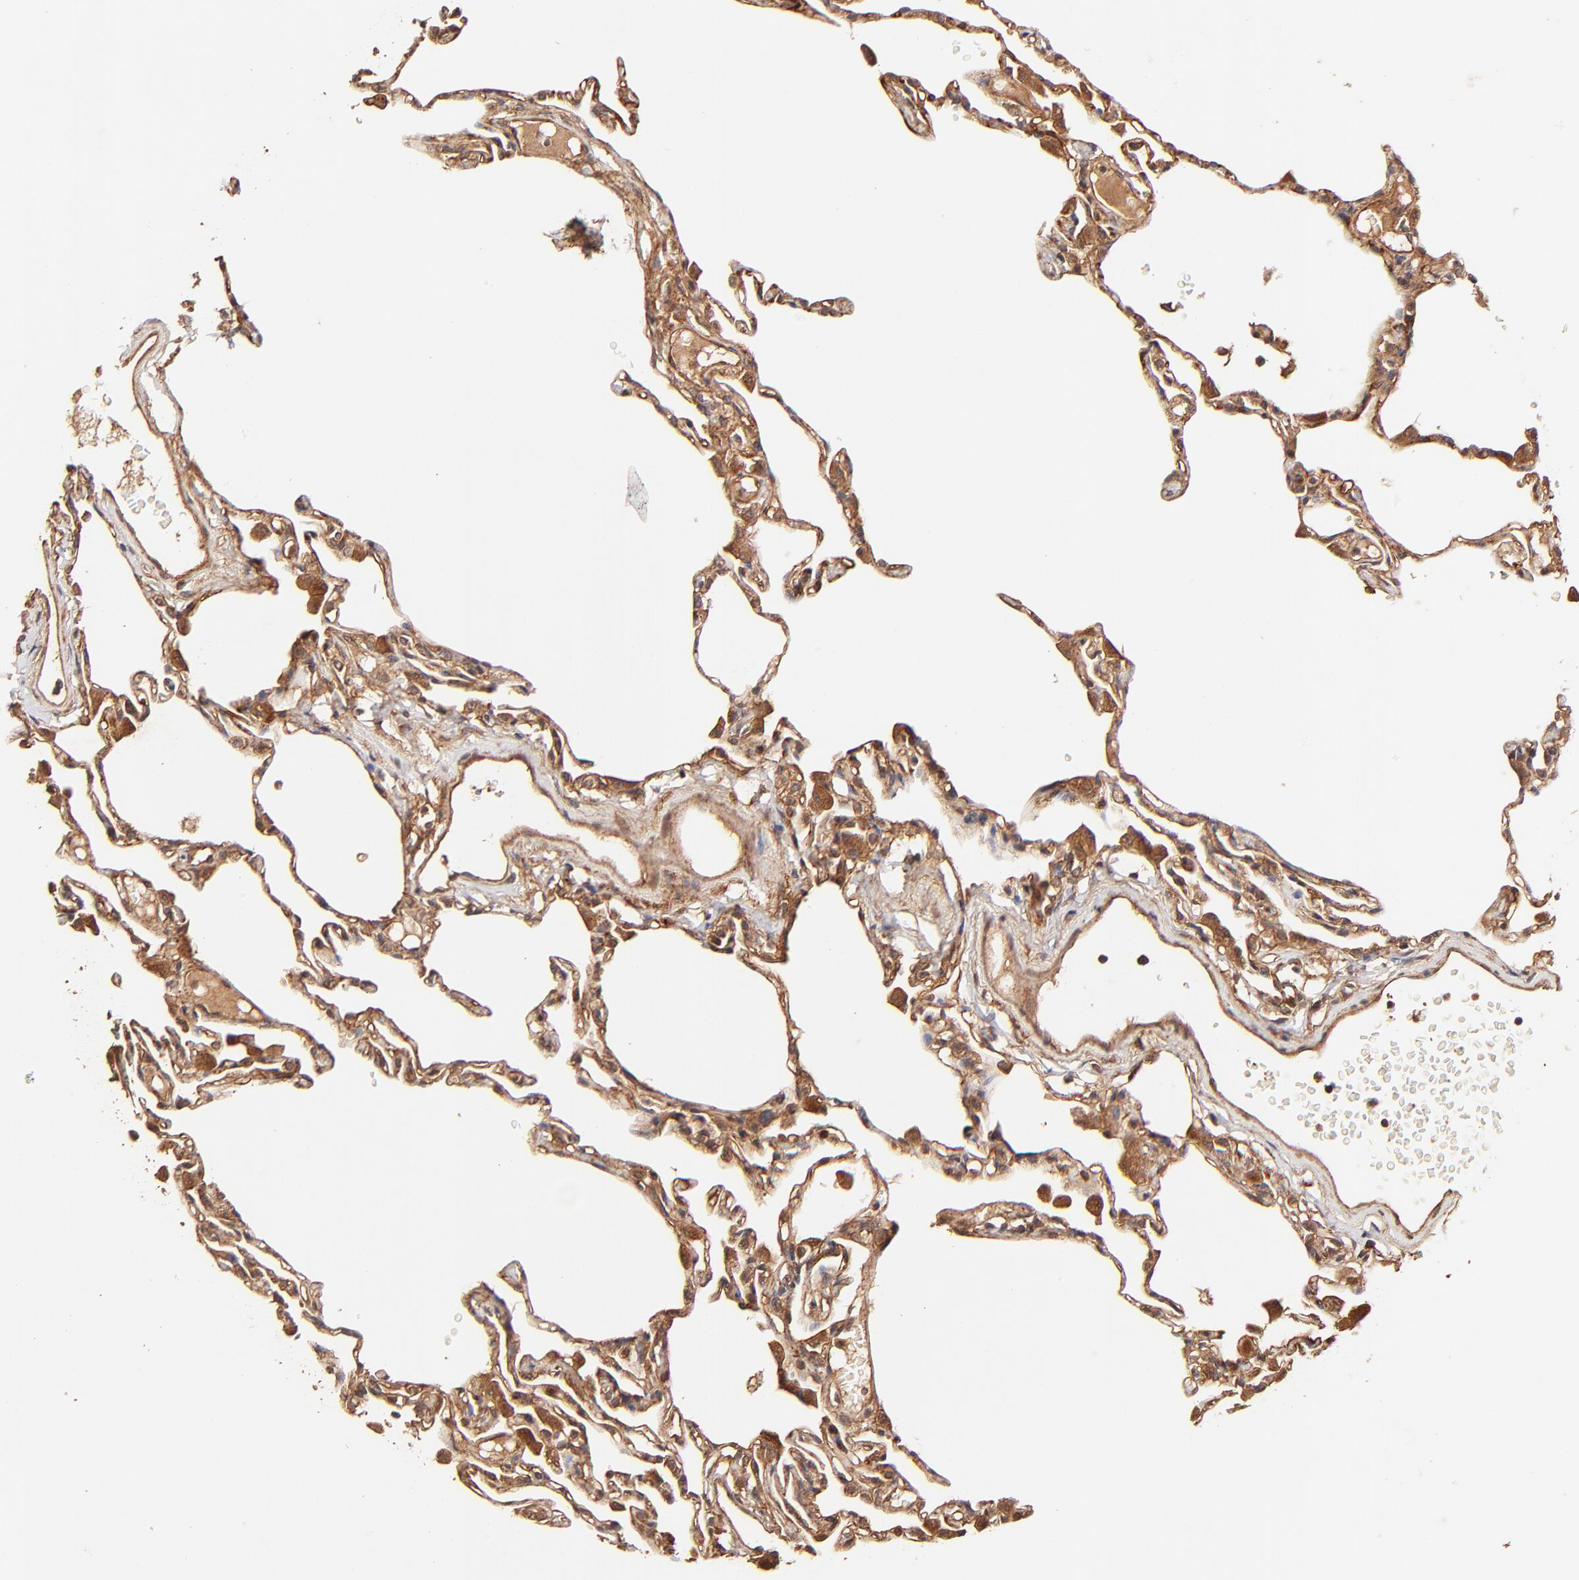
{"staining": {"intensity": "moderate", "quantity": ">75%", "location": "cytoplasmic/membranous"}, "tissue": "lung", "cell_type": "Alveolar cells", "image_type": "normal", "snomed": [{"axis": "morphology", "description": "Normal tissue, NOS"}, {"axis": "topography", "description": "Lung"}], "caption": "The micrograph demonstrates staining of unremarkable lung, revealing moderate cytoplasmic/membranous protein expression (brown color) within alveolar cells.", "gene": "ITGB1", "patient": {"sex": "female", "age": 49}}